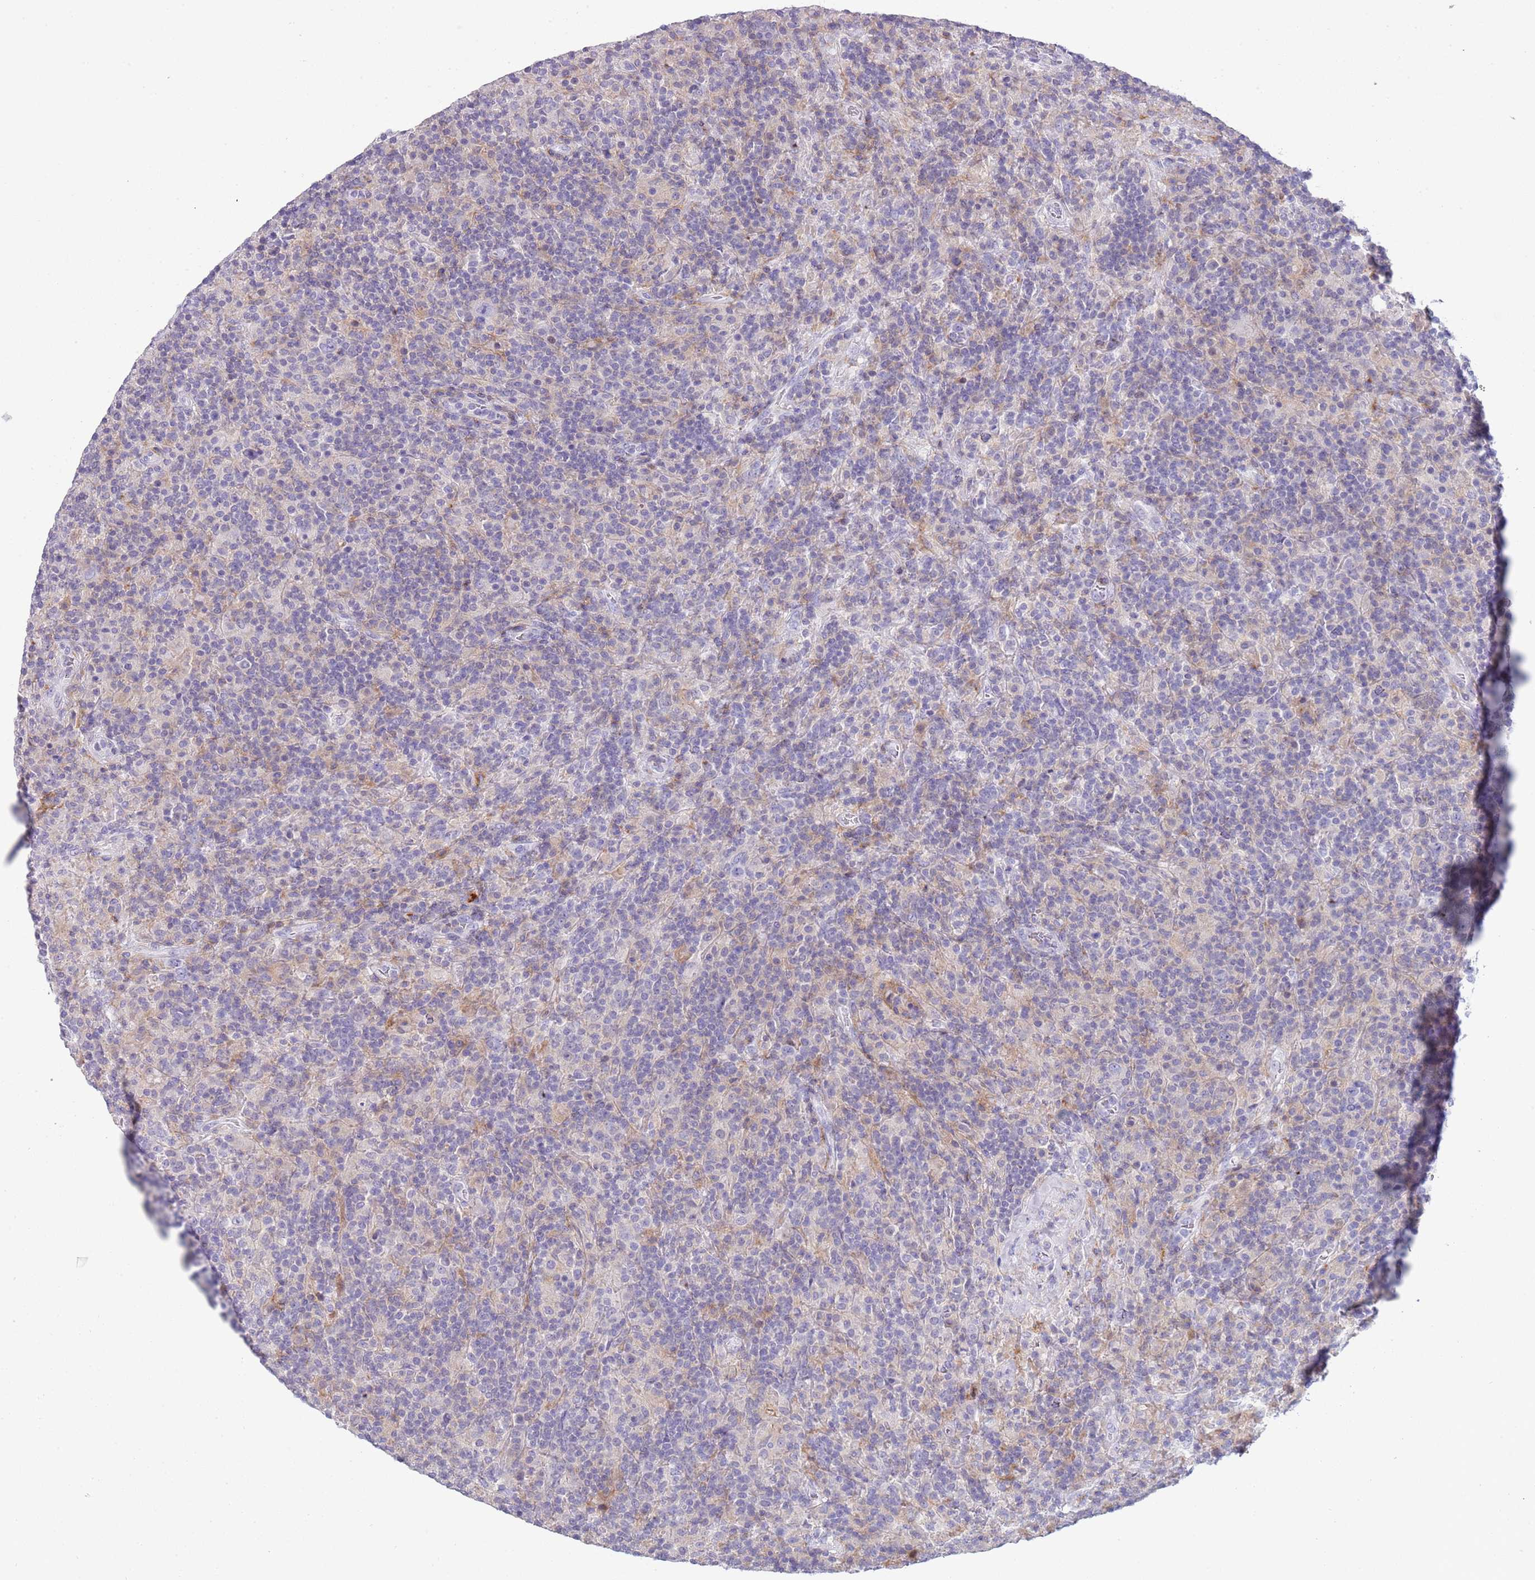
{"staining": {"intensity": "negative", "quantity": "none", "location": "none"}, "tissue": "lymphoma", "cell_type": "Tumor cells", "image_type": "cancer", "snomed": [{"axis": "morphology", "description": "Hodgkin's disease, NOS"}, {"axis": "topography", "description": "Lymph node"}], "caption": "Tumor cells show no significant positivity in lymphoma. (DAB (3,3'-diaminobenzidine) immunohistochemistry (IHC) with hematoxylin counter stain).", "gene": "NBPF20", "patient": {"sex": "male", "age": 70}}